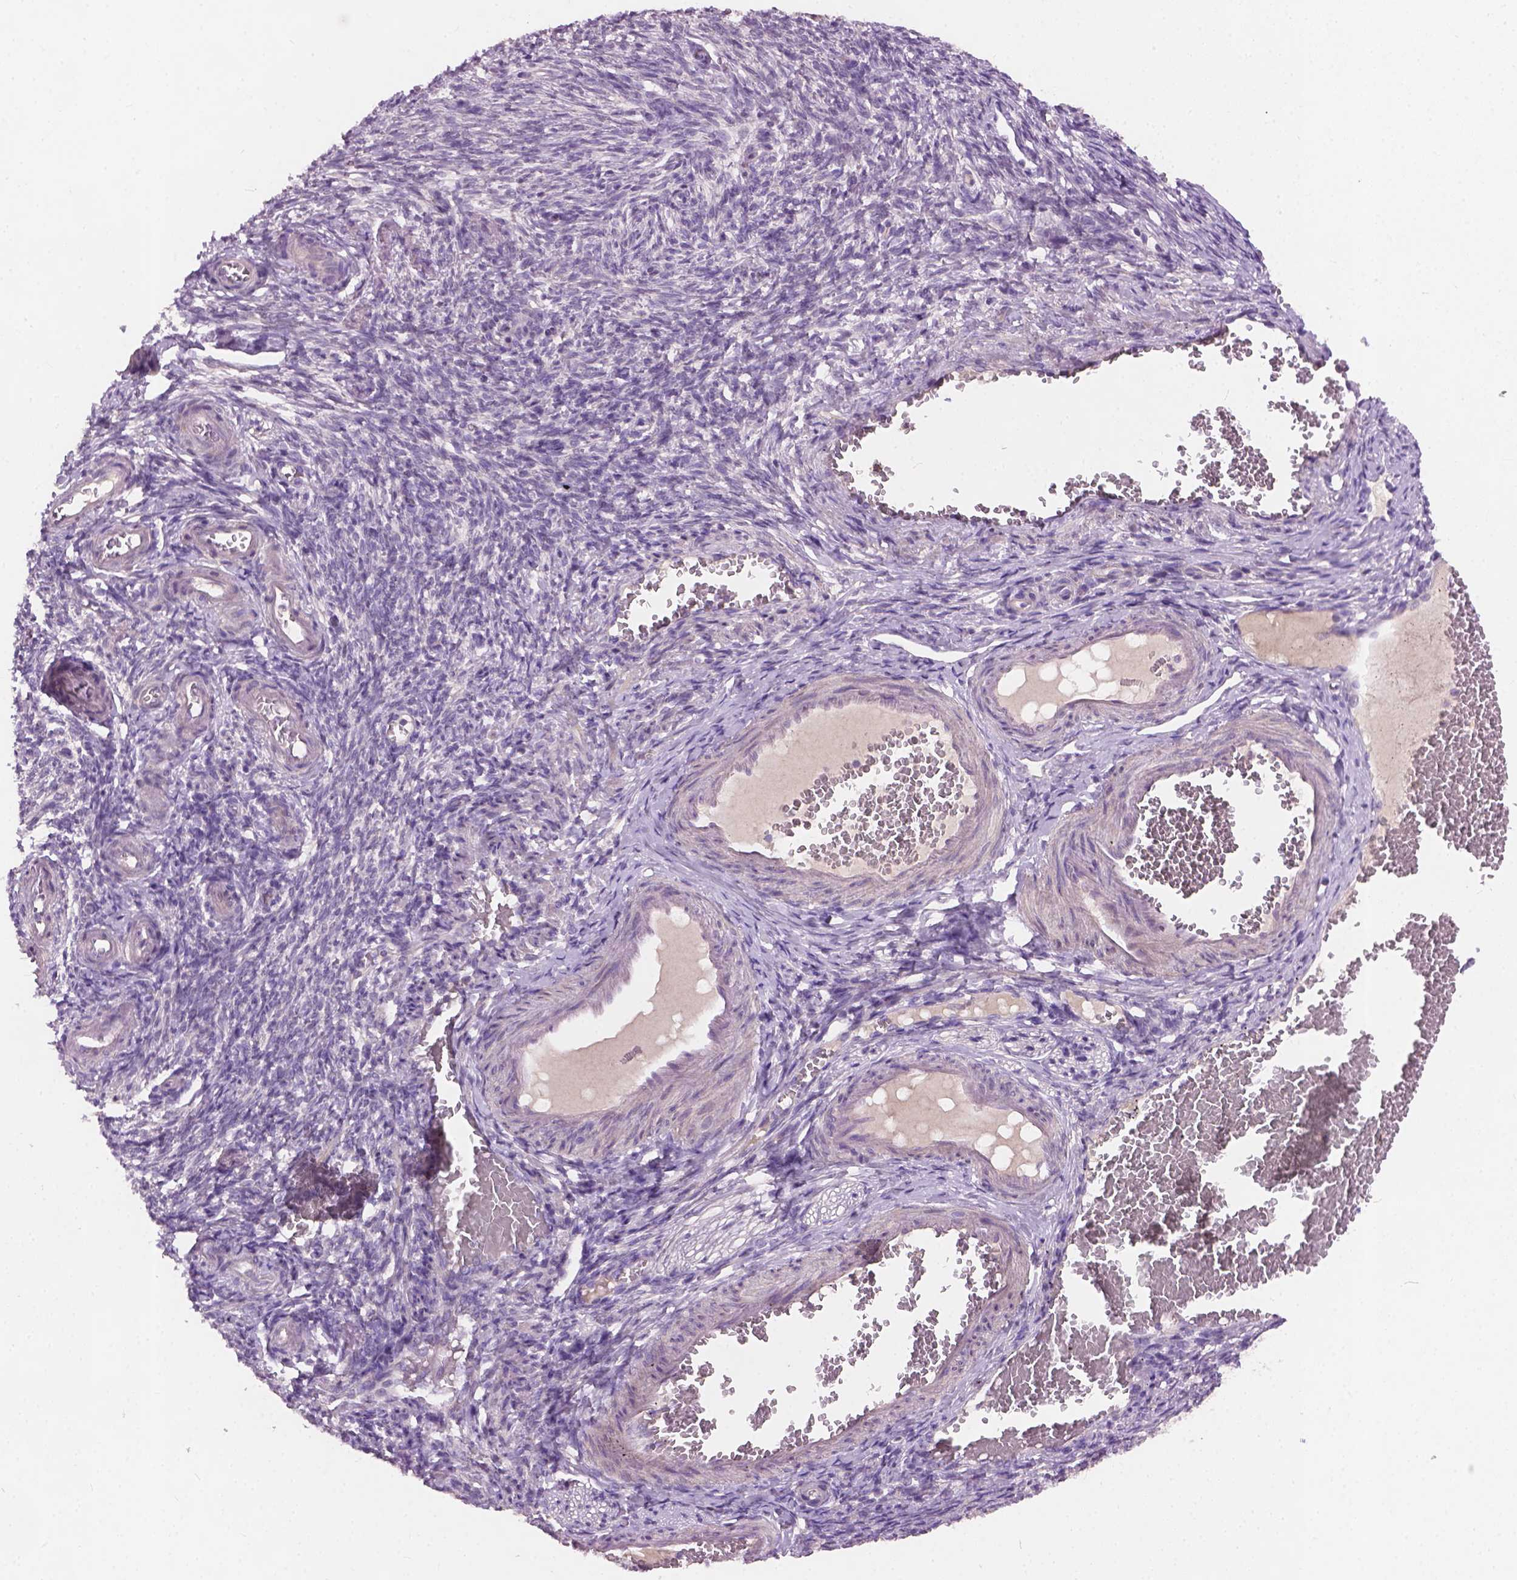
{"staining": {"intensity": "negative", "quantity": "none", "location": "none"}, "tissue": "ovary", "cell_type": "Follicle cells", "image_type": "normal", "snomed": [{"axis": "morphology", "description": "Normal tissue, NOS"}, {"axis": "topography", "description": "Ovary"}], "caption": "There is no significant expression in follicle cells of ovary. The staining is performed using DAB brown chromogen with nuclei counter-stained in using hematoxylin.", "gene": "KRT17", "patient": {"sex": "female", "age": 39}}